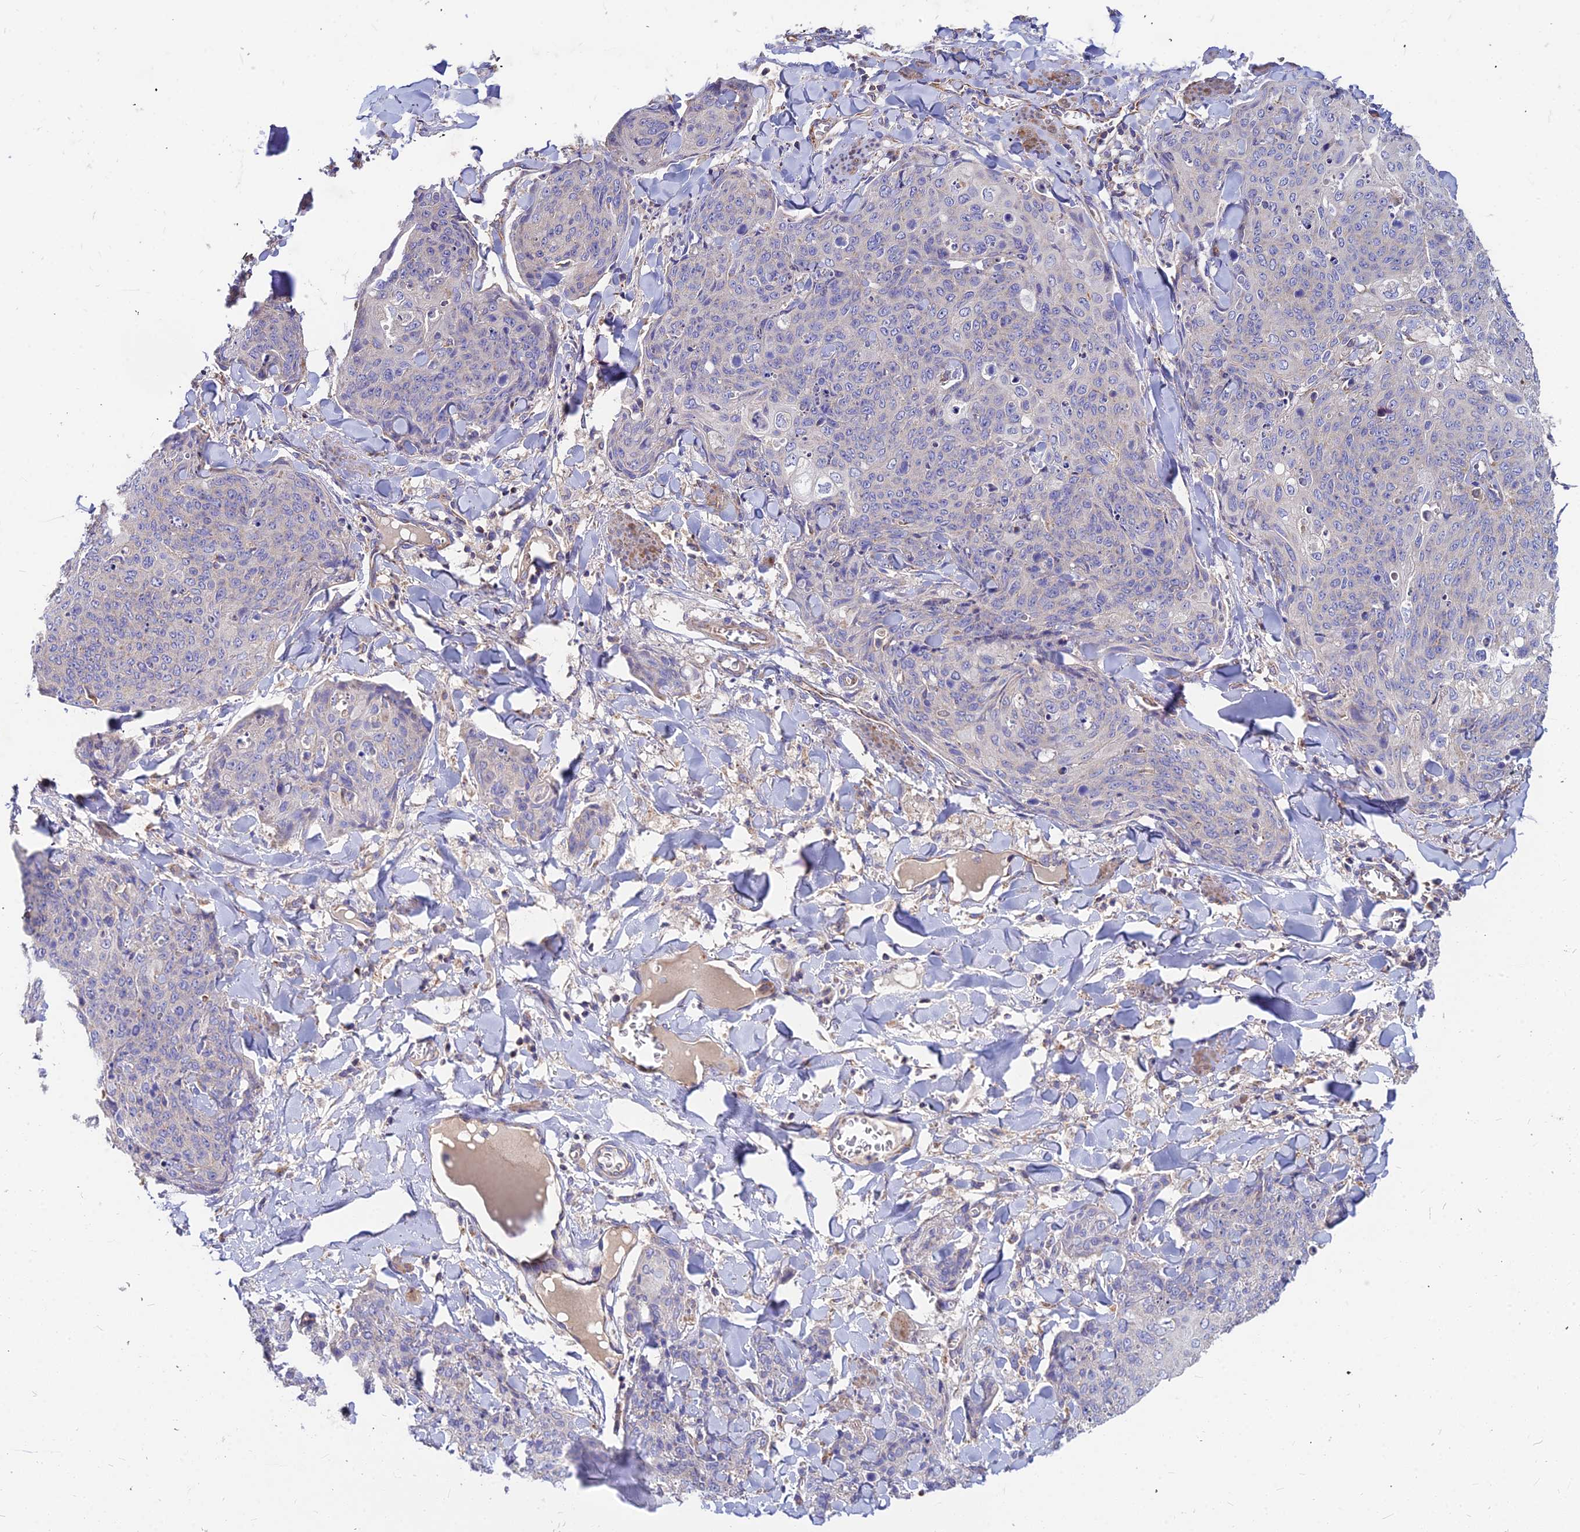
{"staining": {"intensity": "negative", "quantity": "none", "location": "none"}, "tissue": "skin cancer", "cell_type": "Tumor cells", "image_type": "cancer", "snomed": [{"axis": "morphology", "description": "Squamous cell carcinoma, NOS"}, {"axis": "topography", "description": "Skin"}, {"axis": "topography", "description": "Vulva"}], "caption": "Protein analysis of skin cancer exhibits no significant expression in tumor cells.", "gene": "ASPHD1", "patient": {"sex": "female", "age": 85}}